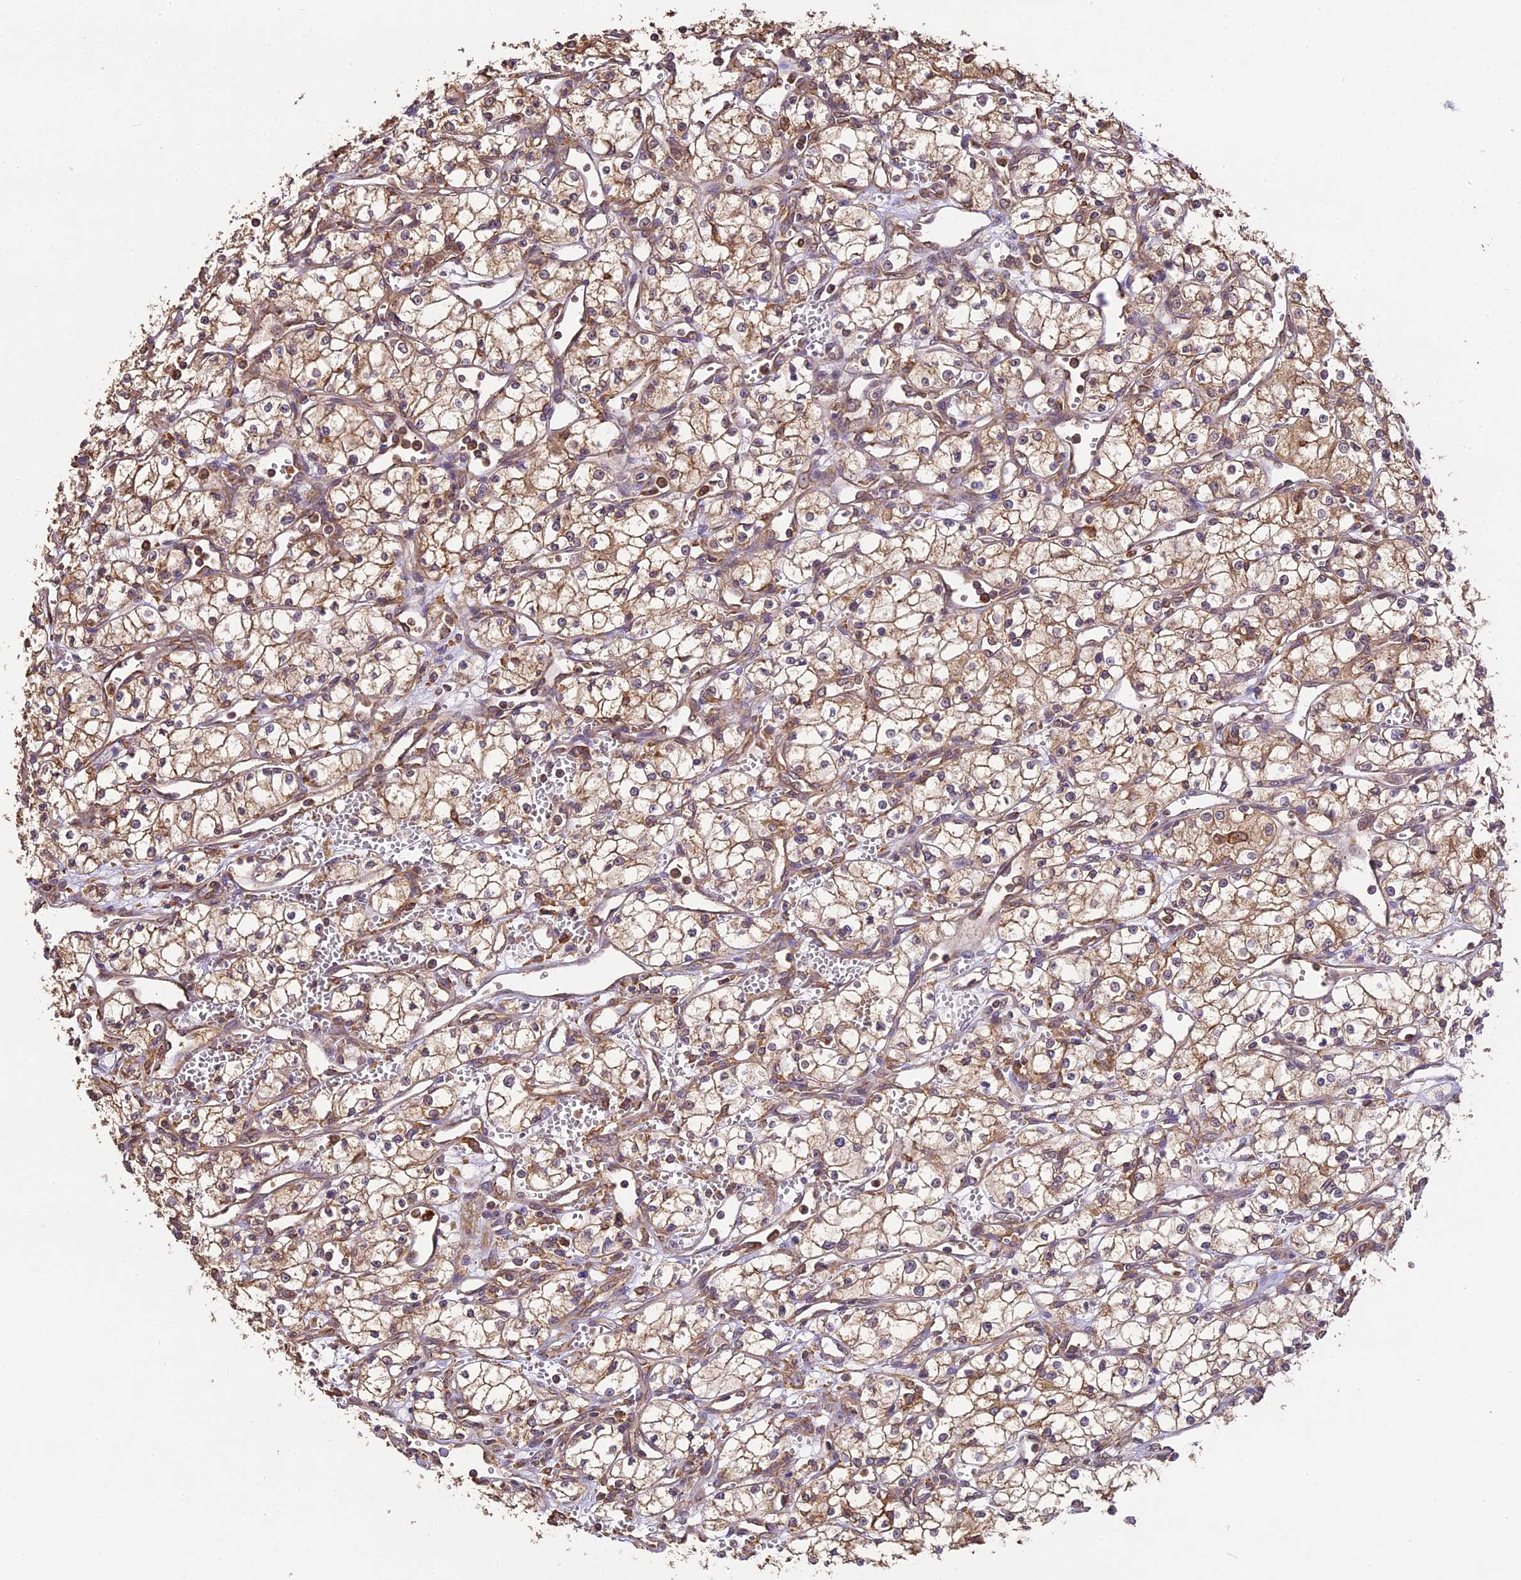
{"staining": {"intensity": "moderate", "quantity": ">75%", "location": "cytoplasmic/membranous"}, "tissue": "renal cancer", "cell_type": "Tumor cells", "image_type": "cancer", "snomed": [{"axis": "morphology", "description": "Adenocarcinoma, NOS"}, {"axis": "topography", "description": "Kidney"}], "caption": "Renal cancer (adenocarcinoma) stained with a protein marker reveals moderate staining in tumor cells.", "gene": "BRAP", "patient": {"sex": "male", "age": 59}}